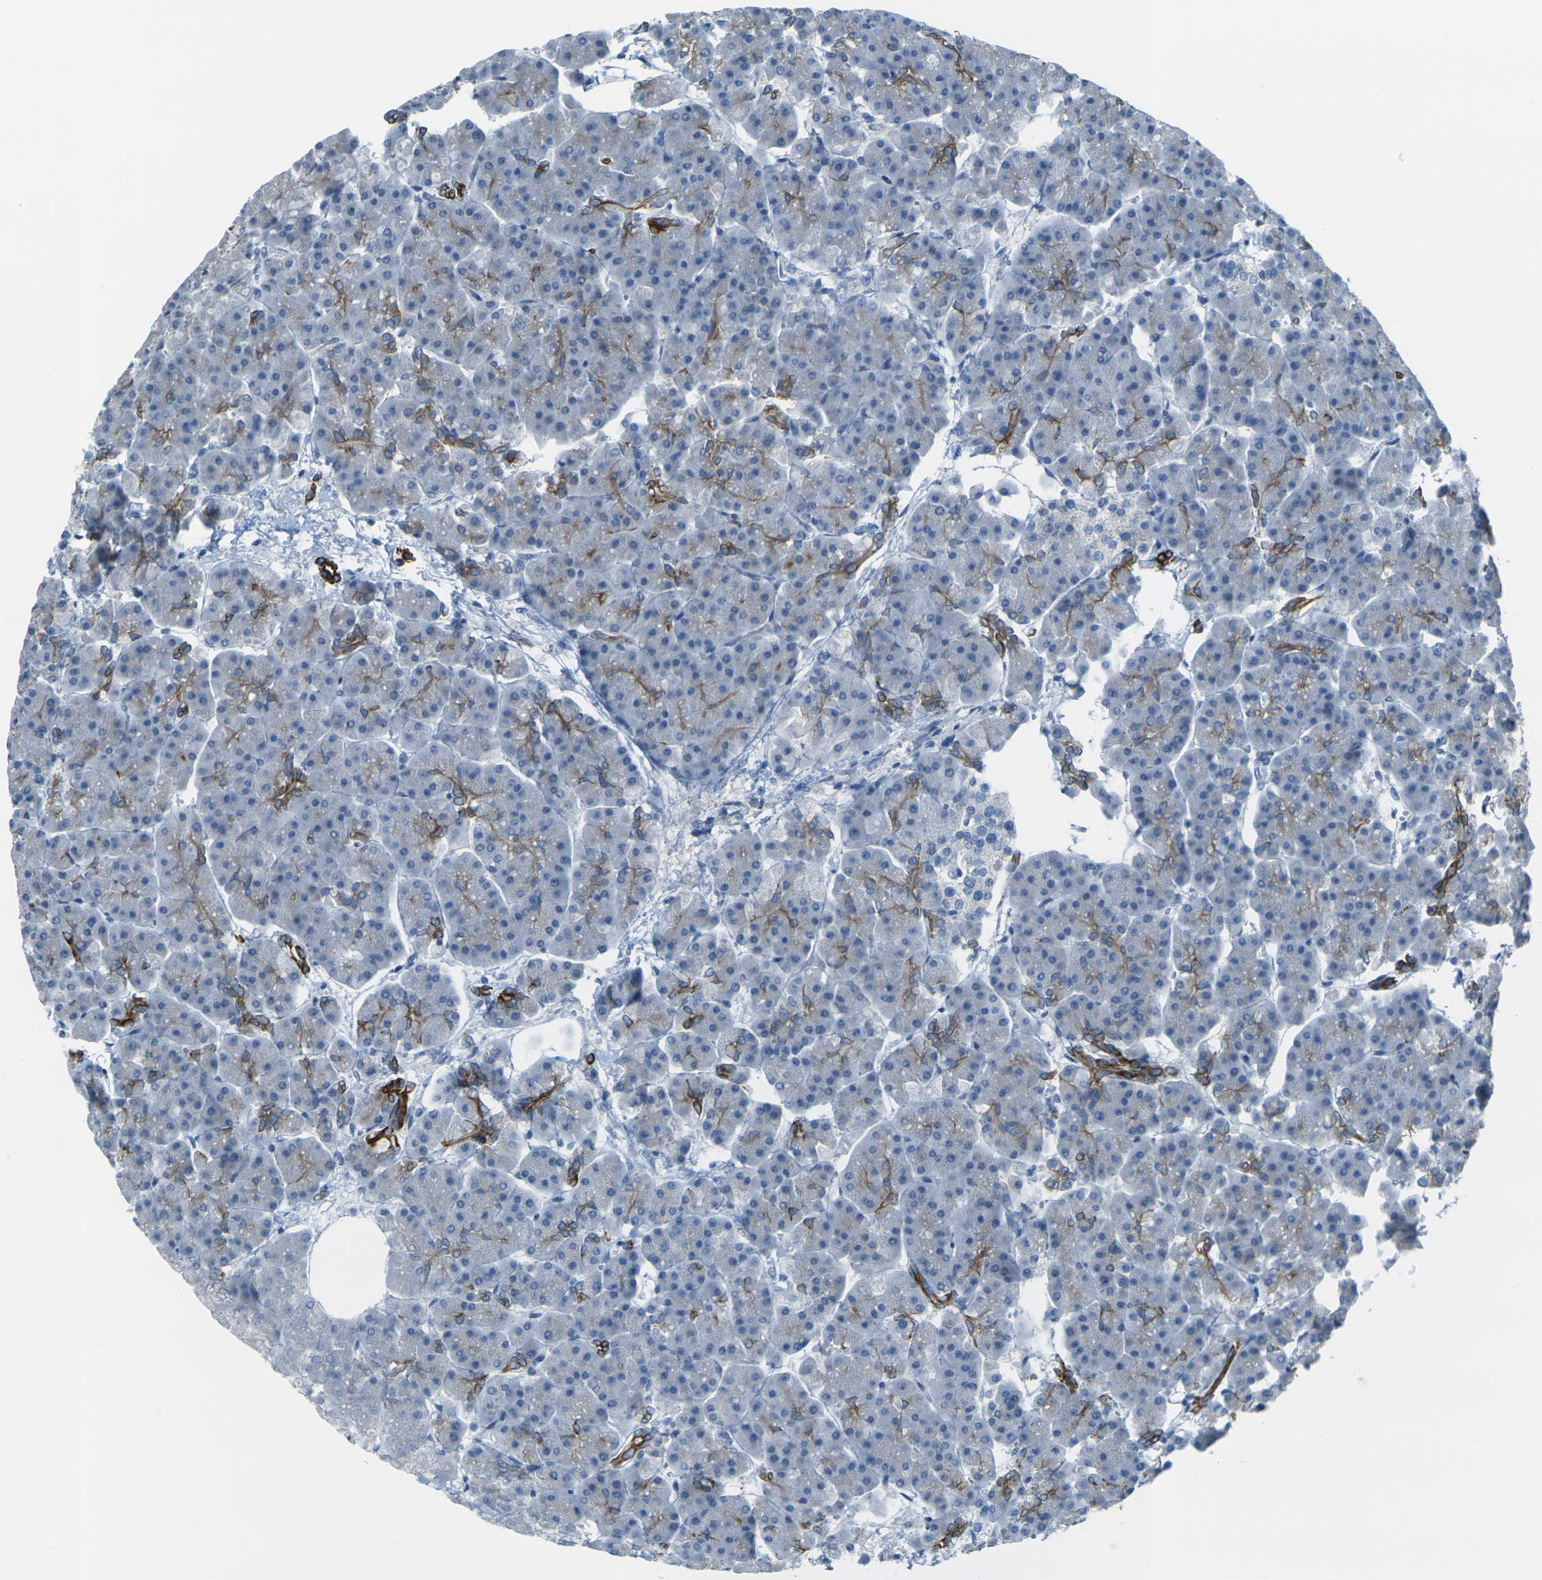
{"staining": {"intensity": "strong", "quantity": "<25%", "location": "cytoplasmic/membranous"}, "tissue": "pancreas", "cell_type": "Exocrine glandular cells", "image_type": "normal", "snomed": [{"axis": "morphology", "description": "Normal tissue, NOS"}, {"axis": "topography", "description": "Pancreas"}], "caption": "IHC micrograph of unremarkable human pancreas stained for a protein (brown), which displays medium levels of strong cytoplasmic/membranous expression in approximately <25% of exocrine glandular cells.", "gene": "ANKRD46", "patient": {"sex": "female", "age": 70}}